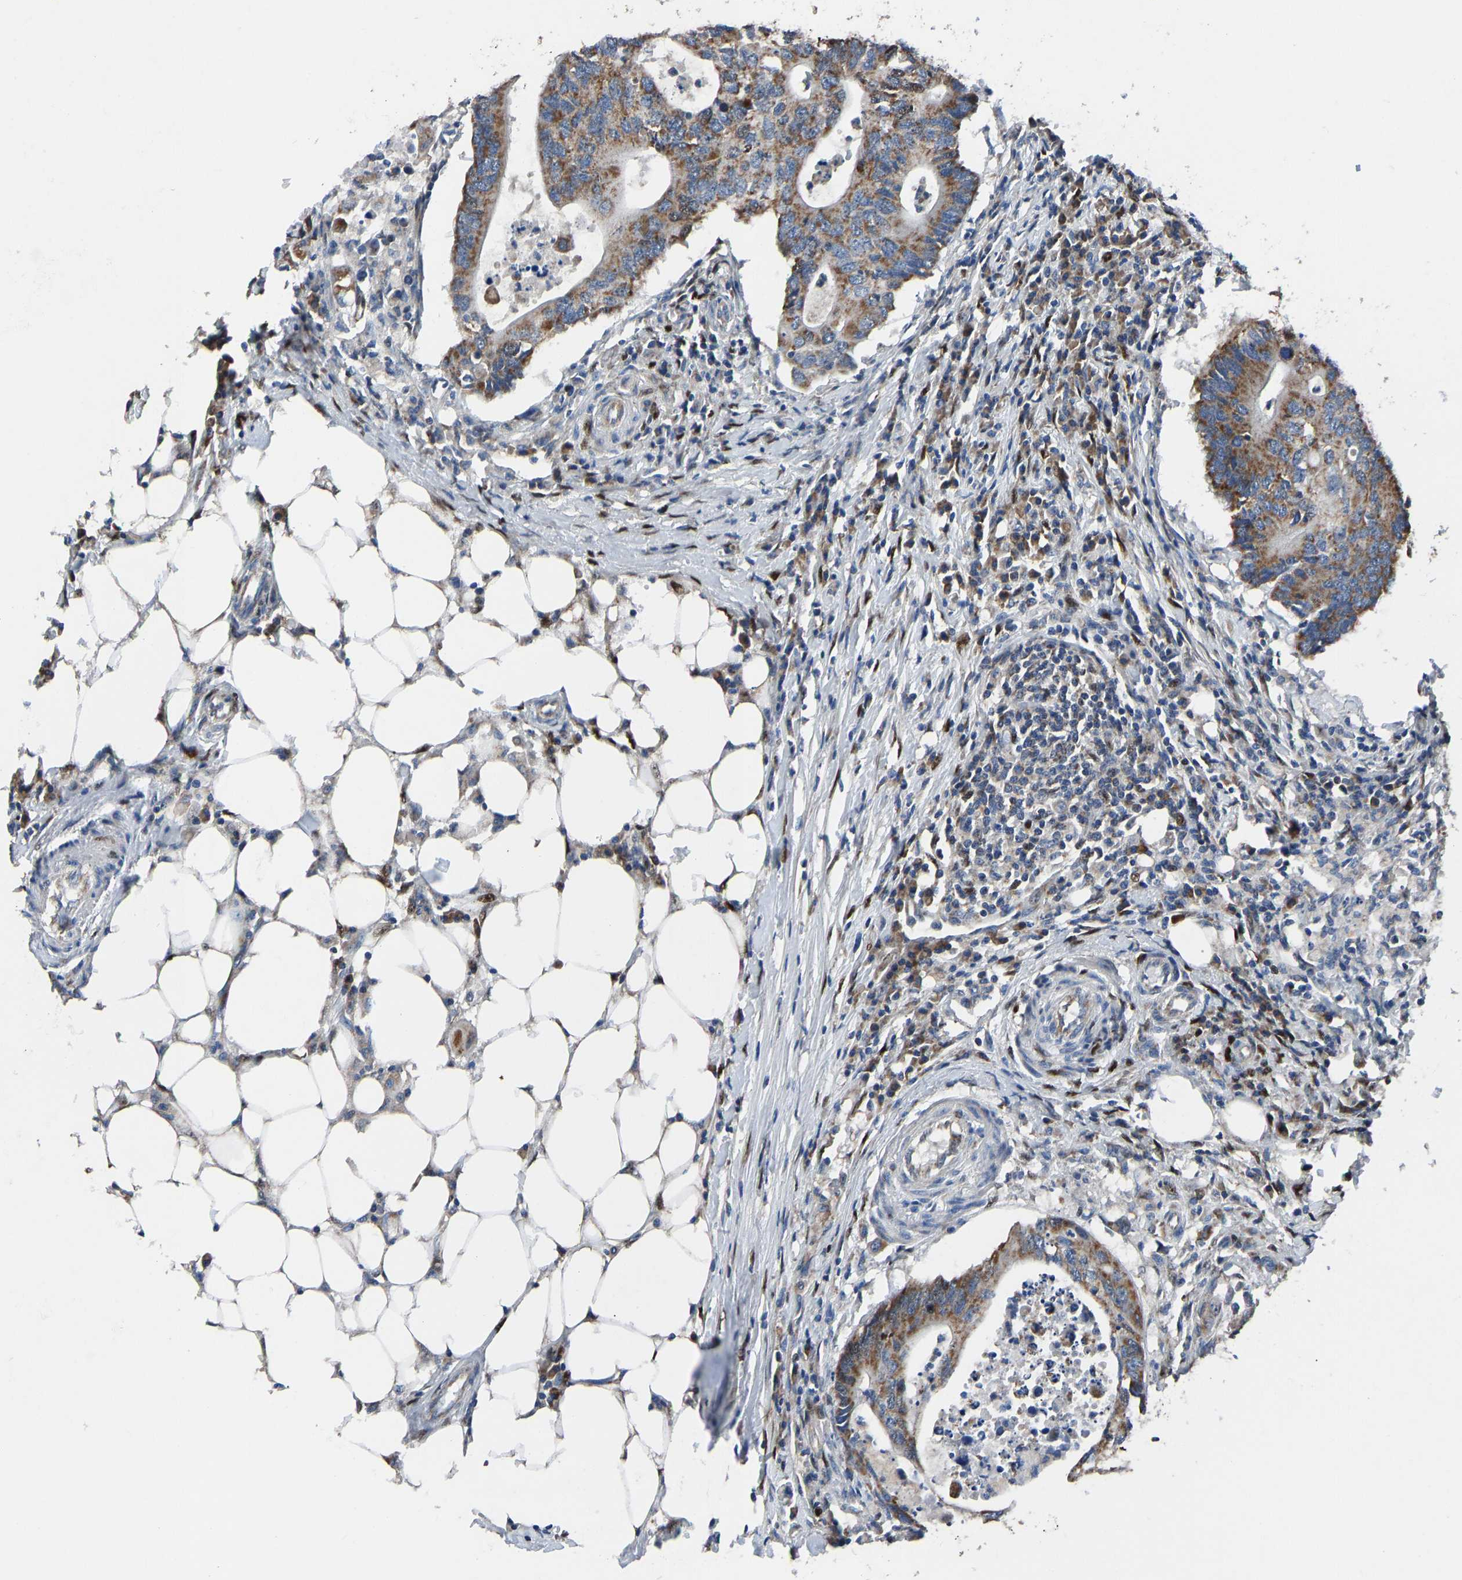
{"staining": {"intensity": "moderate", "quantity": ">75%", "location": "cytoplasmic/membranous"}, "tissue": "colorectal cancer", "cell_type": "Tumor cells", "image_type": "cancer", "snomed": [{"axis": "morphology", "description": "Adenocarcinoma, NOS"}, {"axis": "topography", "description": "Colon"}], "caption": "Moderate cytoplasmic/membranous expression is appreciated in about >75% of tumor cells in colorectal cancer (adenocarcinoma).", "gene": "EGR1", "patient": {"sex": "male", "age": 71}}